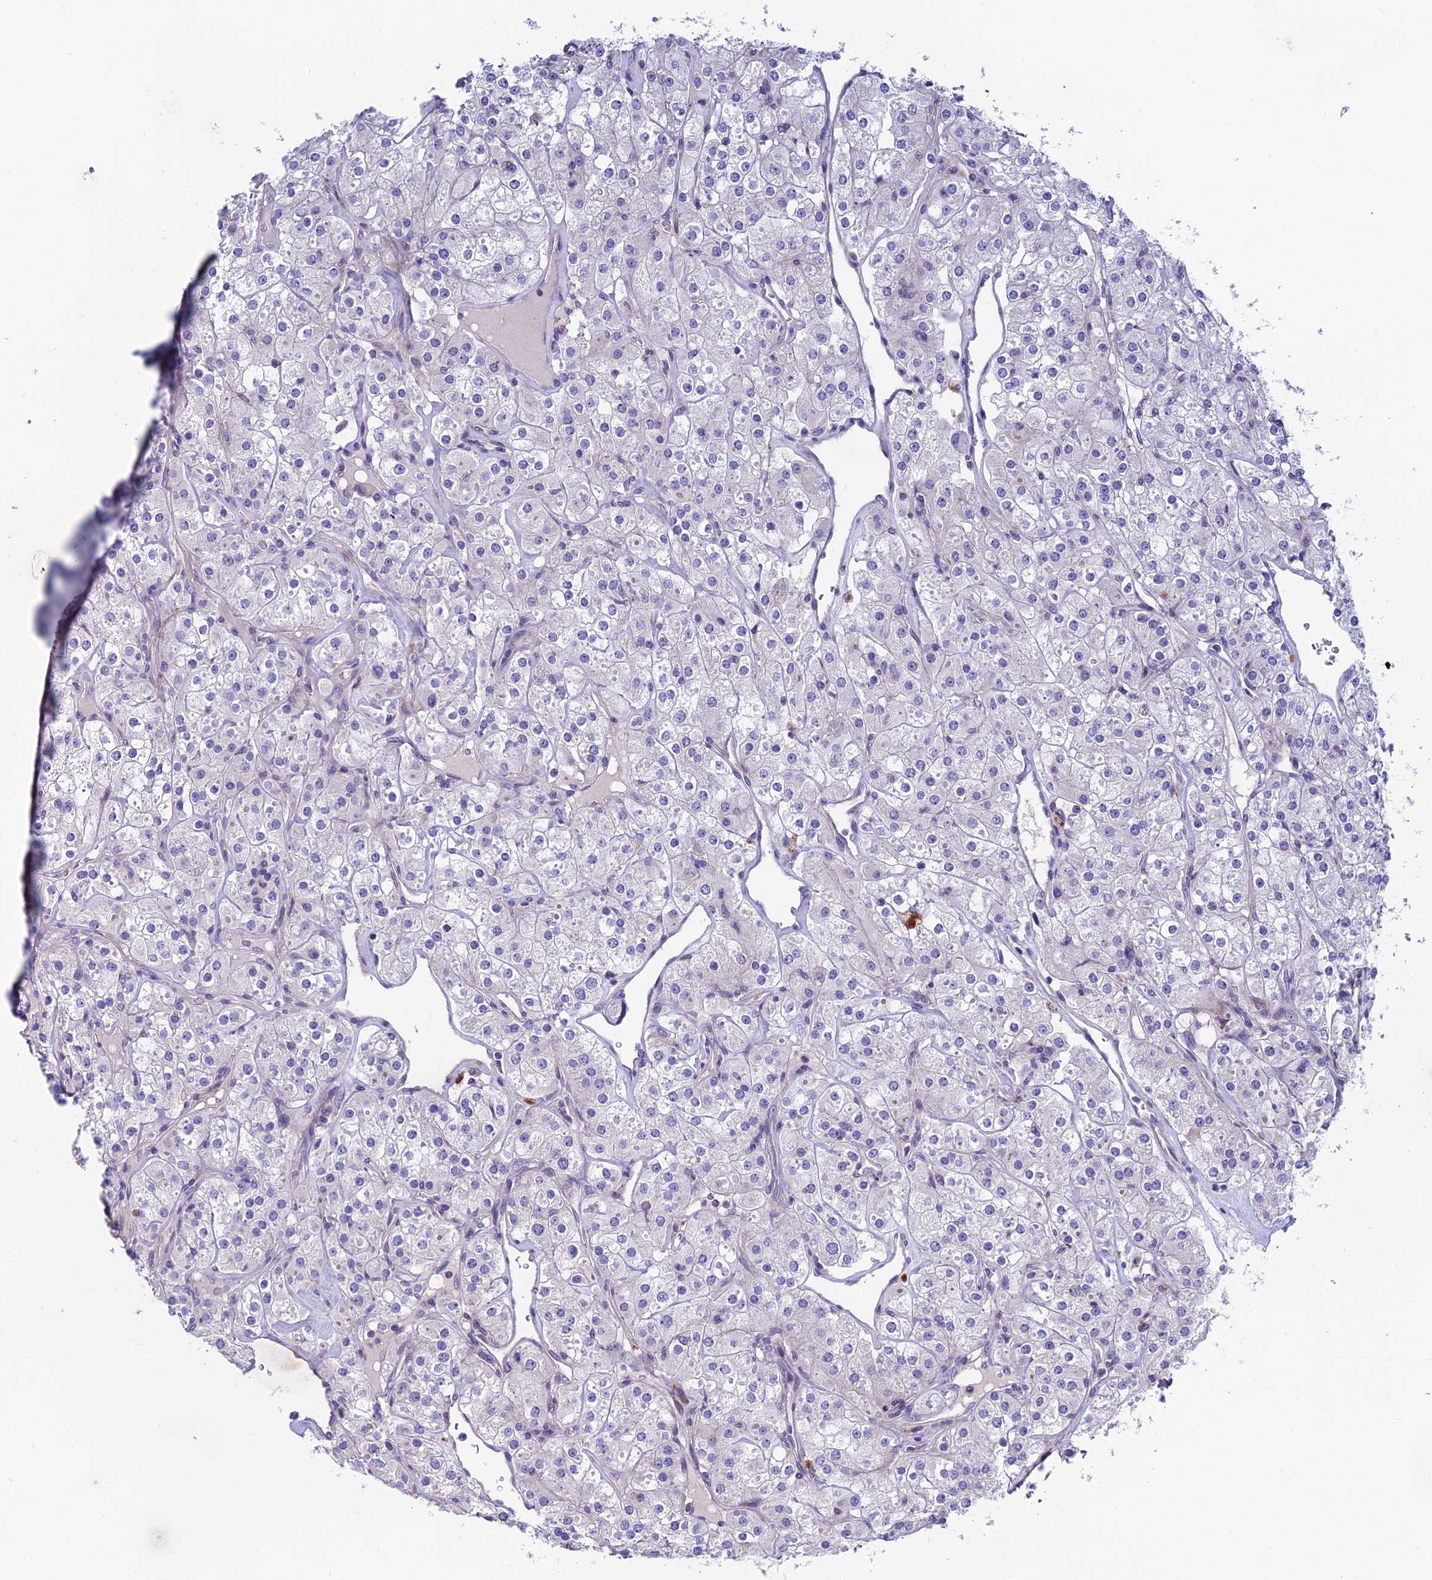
{"staining": {"intensity": "negative", "quantity": "none", "location": "none"}, "tissue": "renal cancer", "cell_type": "Tumor cells", "image_type": "cancer", "snomed": [{"axis": "morphology", "description": "Adenocarcinoma, NOS"}, {"axis": "topography", "description": "Kidney"}], "caption": "The image shows no significant expression in tumor cells of renal adenocarcinoma.", "gene": "FAM178B", "patient": {"sex": "male", "age": 77}}